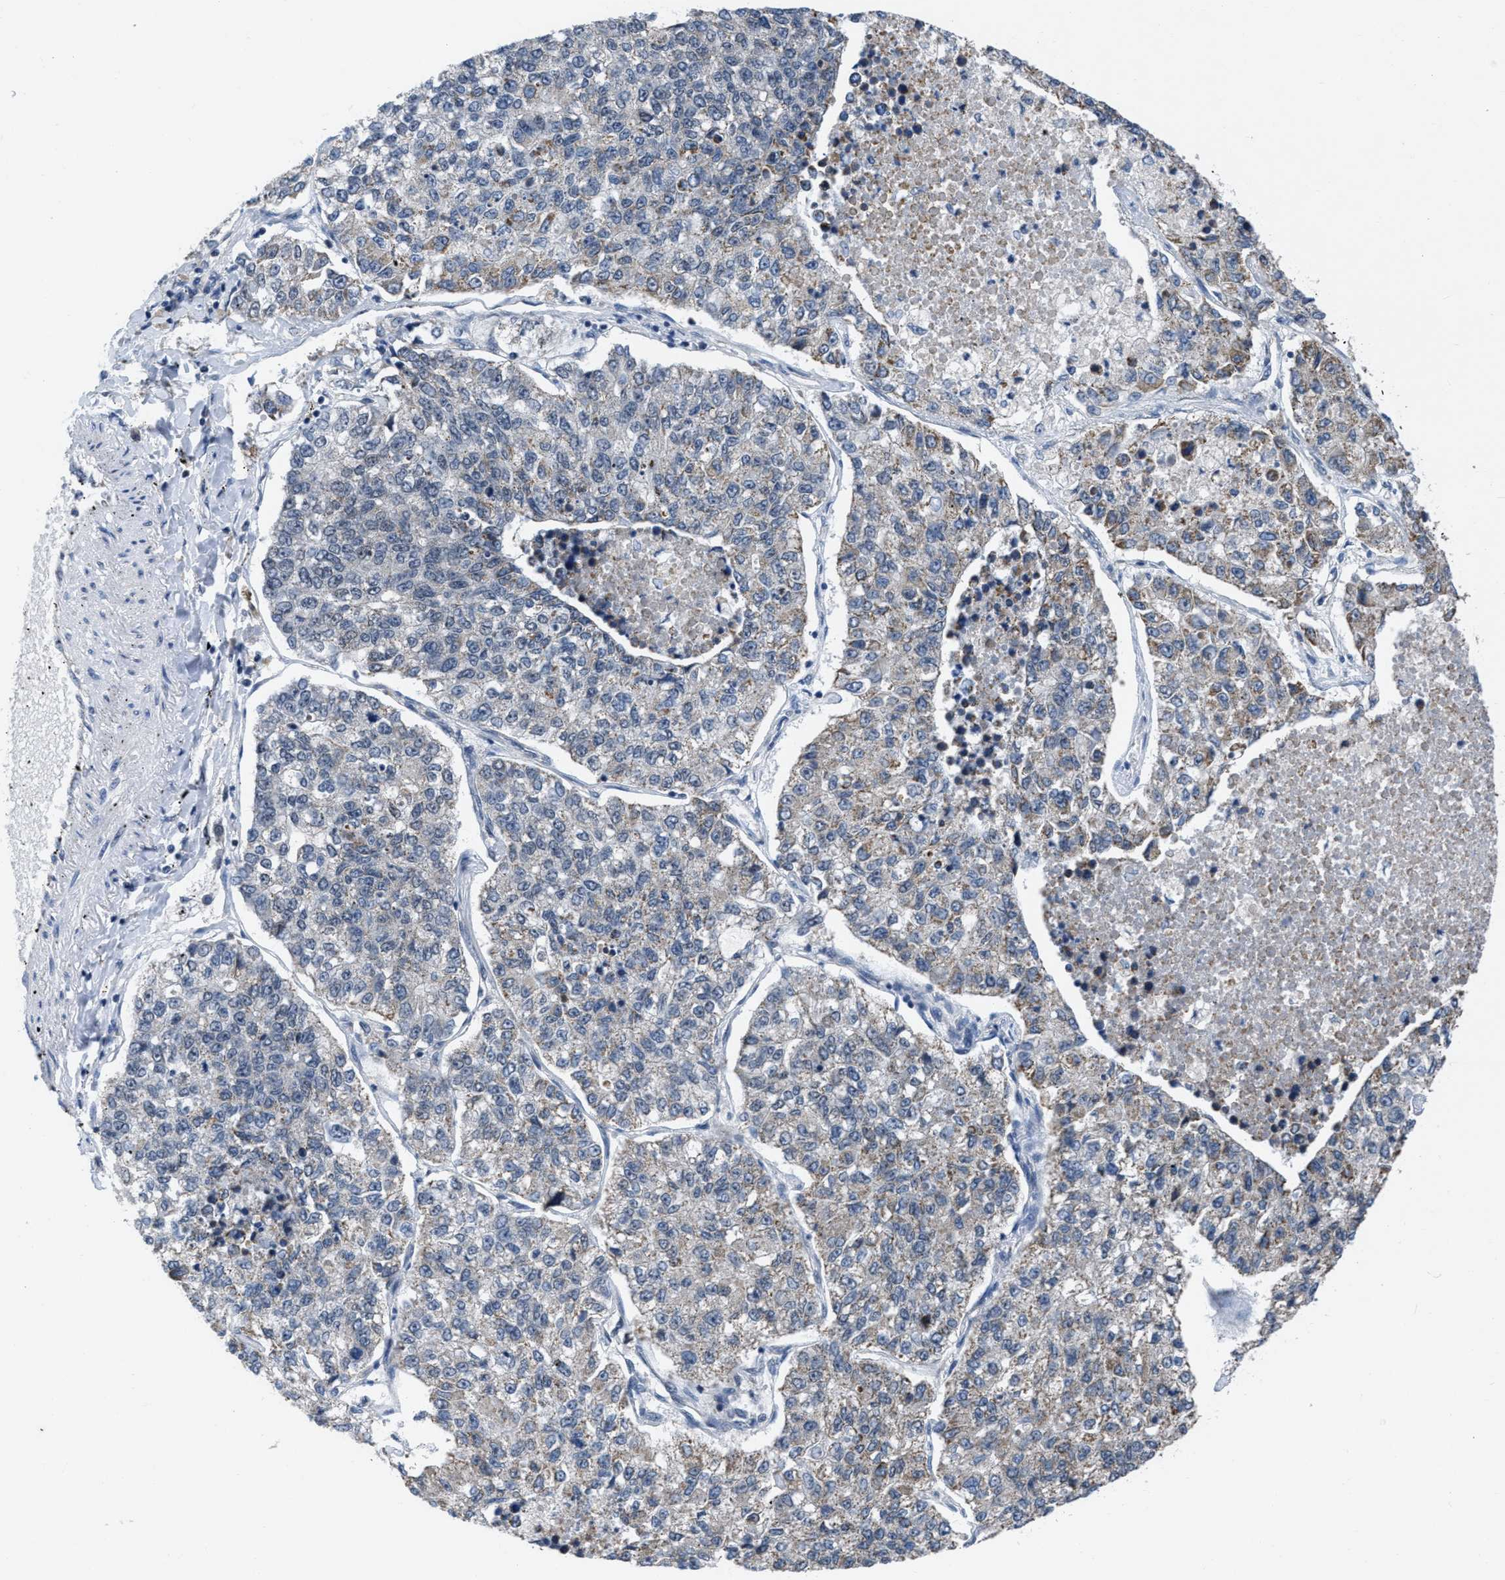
{"staining": {"intensity": "weak", "quantity": "25%-75%", "location": "cytoplasmic/membranous"}, "tissue": "lung cancer", "cell_type": "Tumor cells", "image_type": "cancer", "snomed": [{"axis": "morphology", "description": "Adenocarcinoma, NOS"}, {"axis": "topography", "description": "Lung"}], "caption": "Protein expression analysis of human lung cancer (adenocarcinoma) reveals weak cytoplasmic/membranous positivity in approximately 25%-75% of tumor cells. Ihc stains the protein in brown and the nuclei are stained blue.", "gene": "ZNHIT1", "patient": {"sex": "male", "age": 49}}